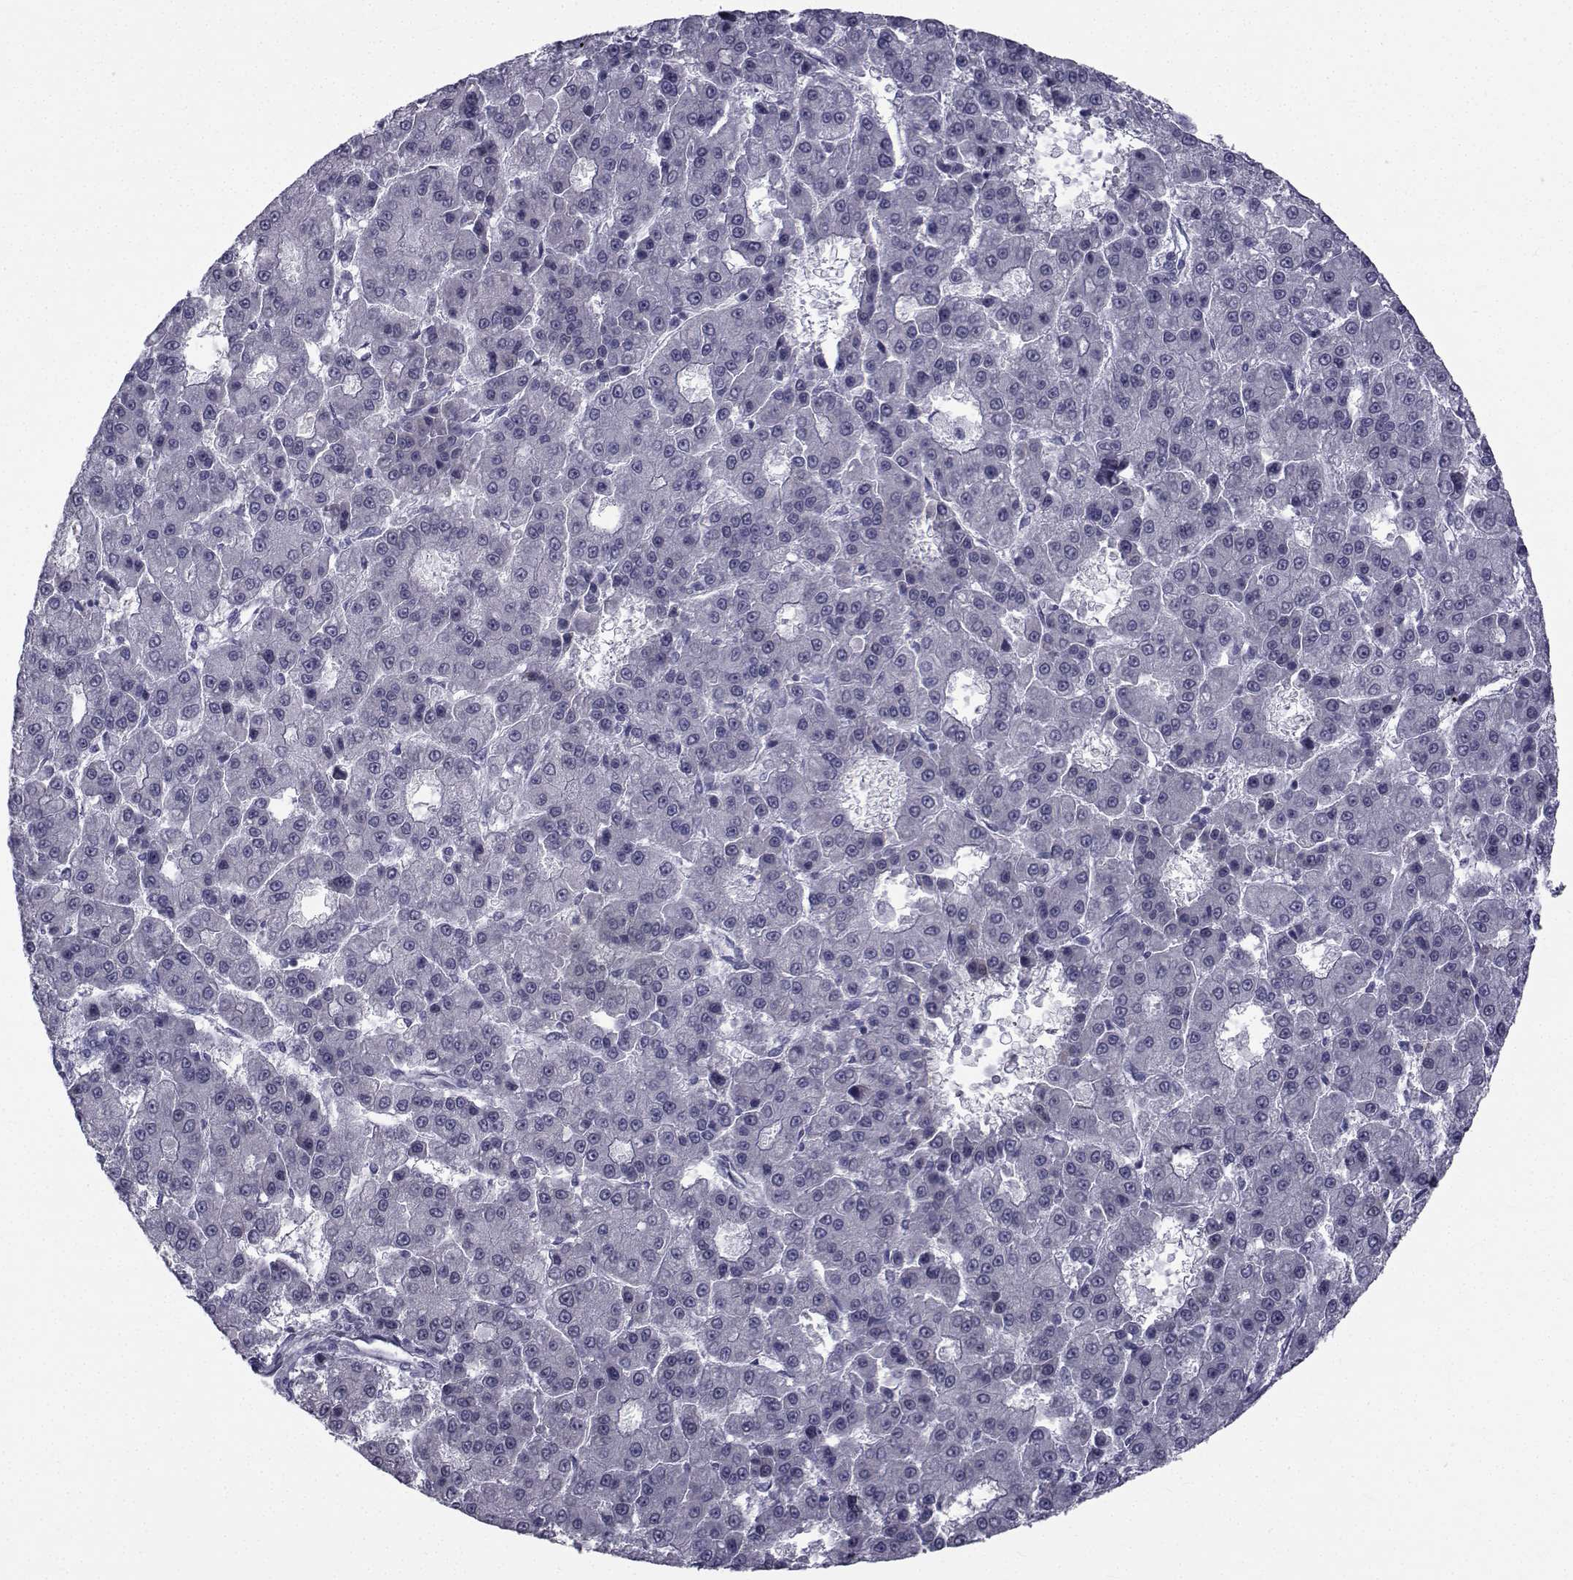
{"staining": {"intensity": "negative", "quantity": "none", "location": "none"}, "tissue": "liver cancer", "cell_type": "Tumor cells", "image_type": "cancer", "snomed": [{"axis": "morphology", "description": "Carcinoma, Hepatocellular, NOS"}, {"axis": "topography", "description": "Liver"}], "caption": "This is an immunohistochemistry (IHC) image of human liver cancer. There is no expression in tumor cells.", "gene": "FDXR", "patient": {"sex": "male", "age": 70}}